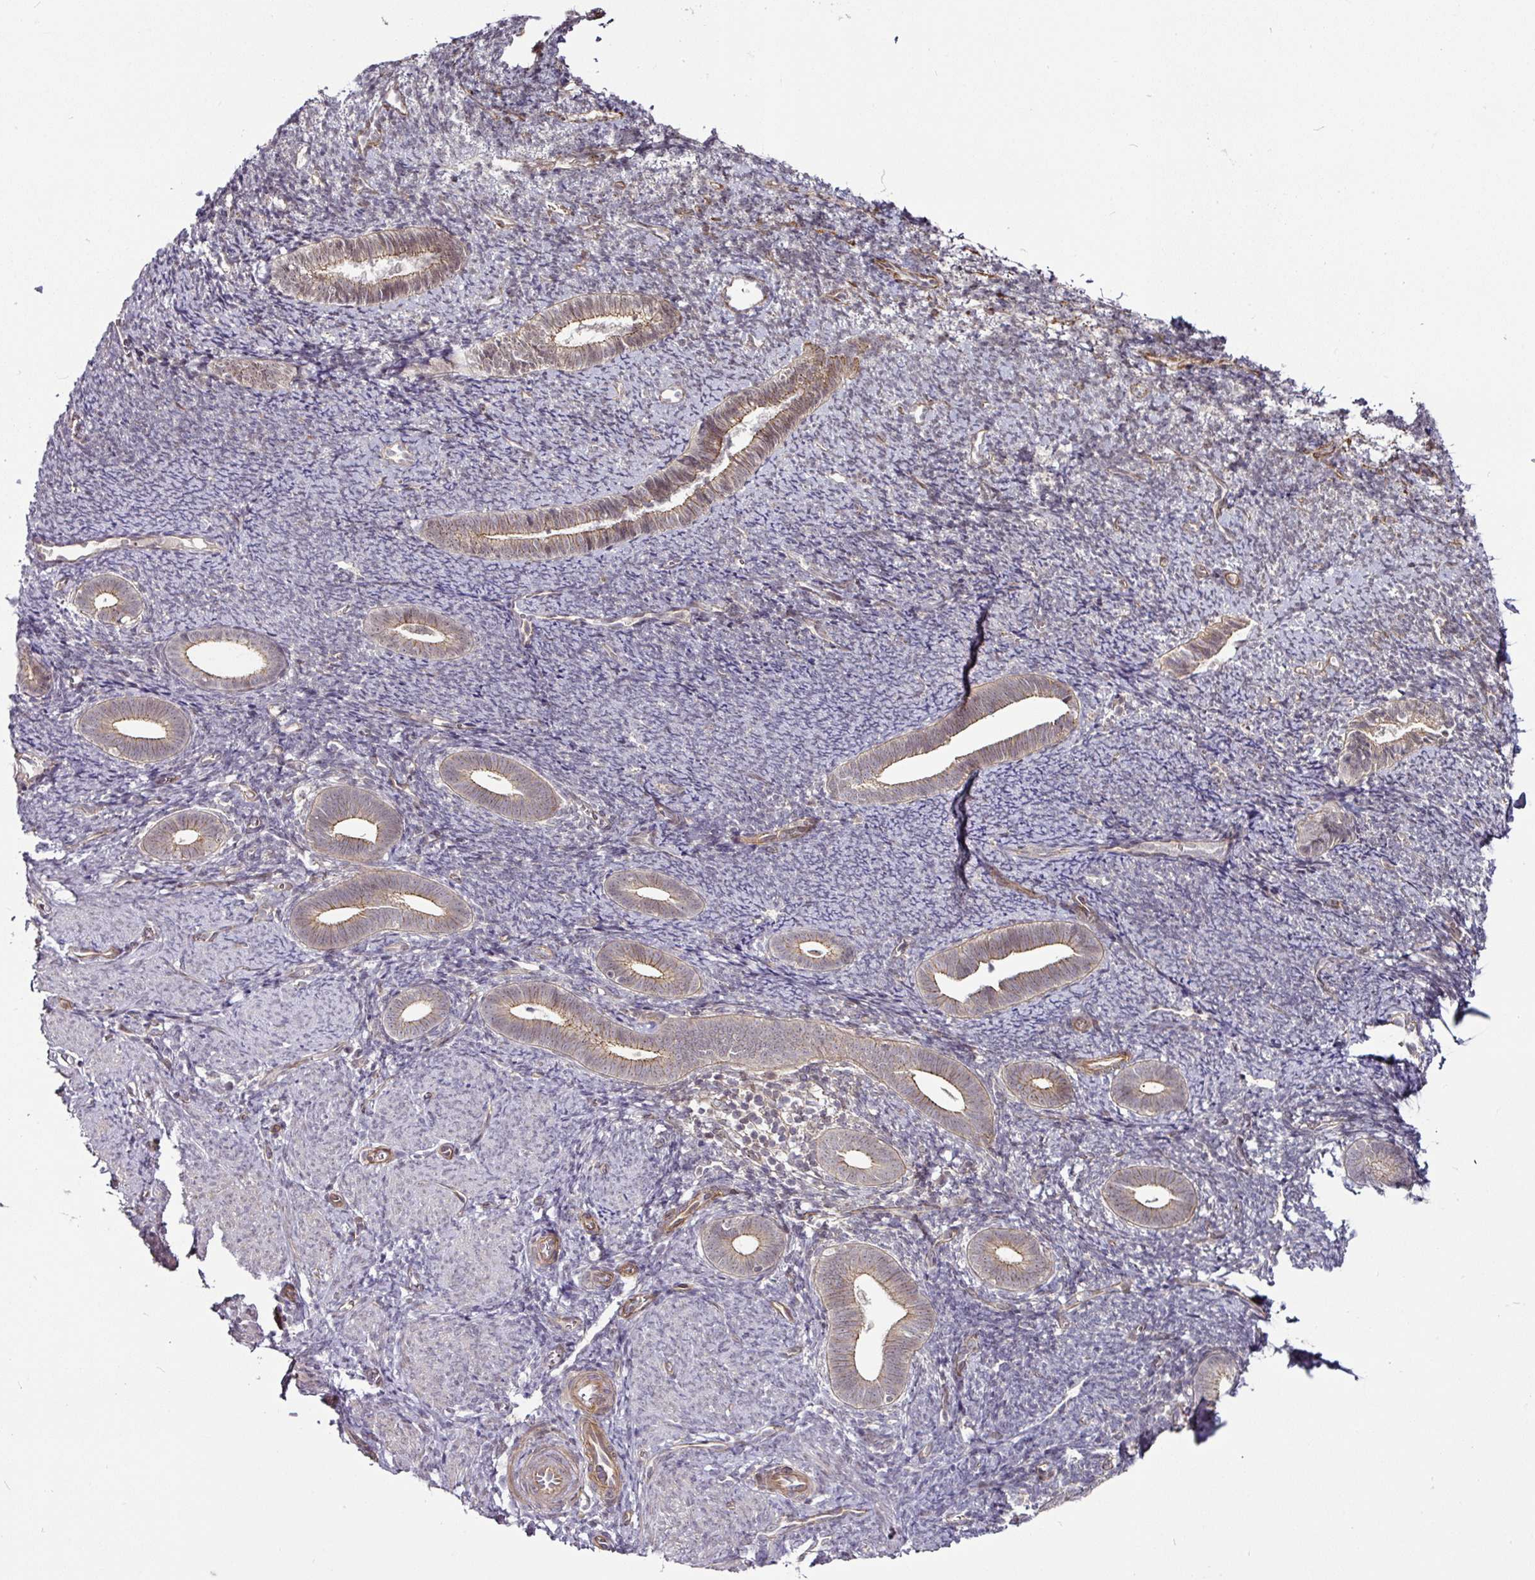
{"staining": {"intensity": "negative", "quantity": "none", "location": "none"}, "tissue": "endometrium", "cell_type": "Cells in endometrial stroma", "image_type": "normal", "snomed": [{"axis": "morphology", "description": "Normal tissue, NOS"}, {"axis": "topography", "description": "Endometrium"}], "caption": "Unremarkable endometrium was stained to show a protein in brown. There is no significant staining in cells in endometrial stroma. (DAB (3,3'-diaminobenzidine) immunohistochemistry (IHC) visualized using brightfield microscopy, high magnification).", "gene": "DCAF13", "patient": {"sex": "female", "age": 39}}